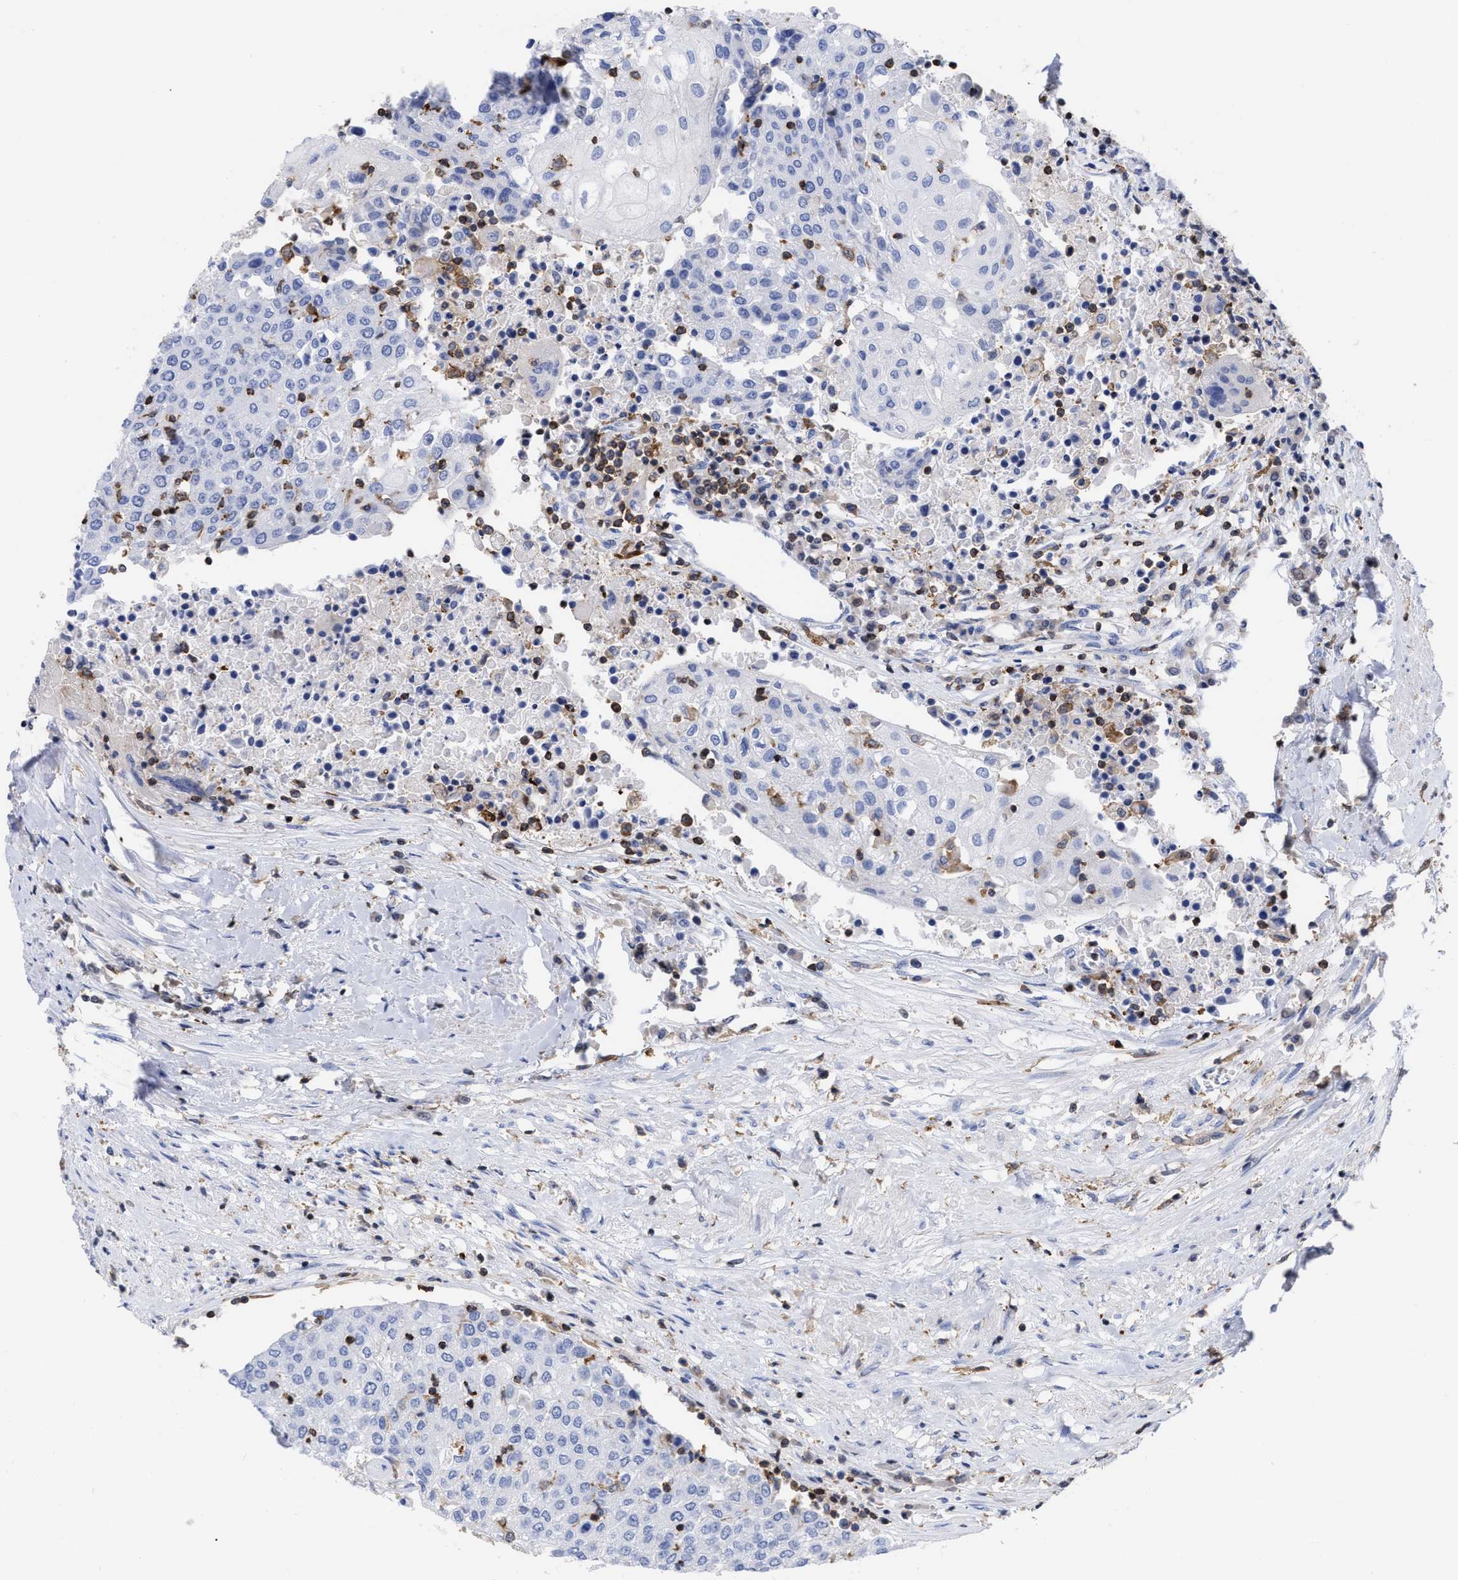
{"staining": {"intensity": "negative", "quantity": "none", "location": "none"}, "tissue": "urothelial cancer", "cell_type": "Tumor cells", "image_type": "cancer", "snomed": [{"axis": "morphology", "description": "Urothelial carcinoma, High grade"}, {"axis": "topography", "description": "Urinary bladder"}], "caption": "This is an IHC micrograph of urothelial cancer. There is no expression in tumor cells.", "gene": "HCLS1", "patient": {"sex": "female", "age": 85}}